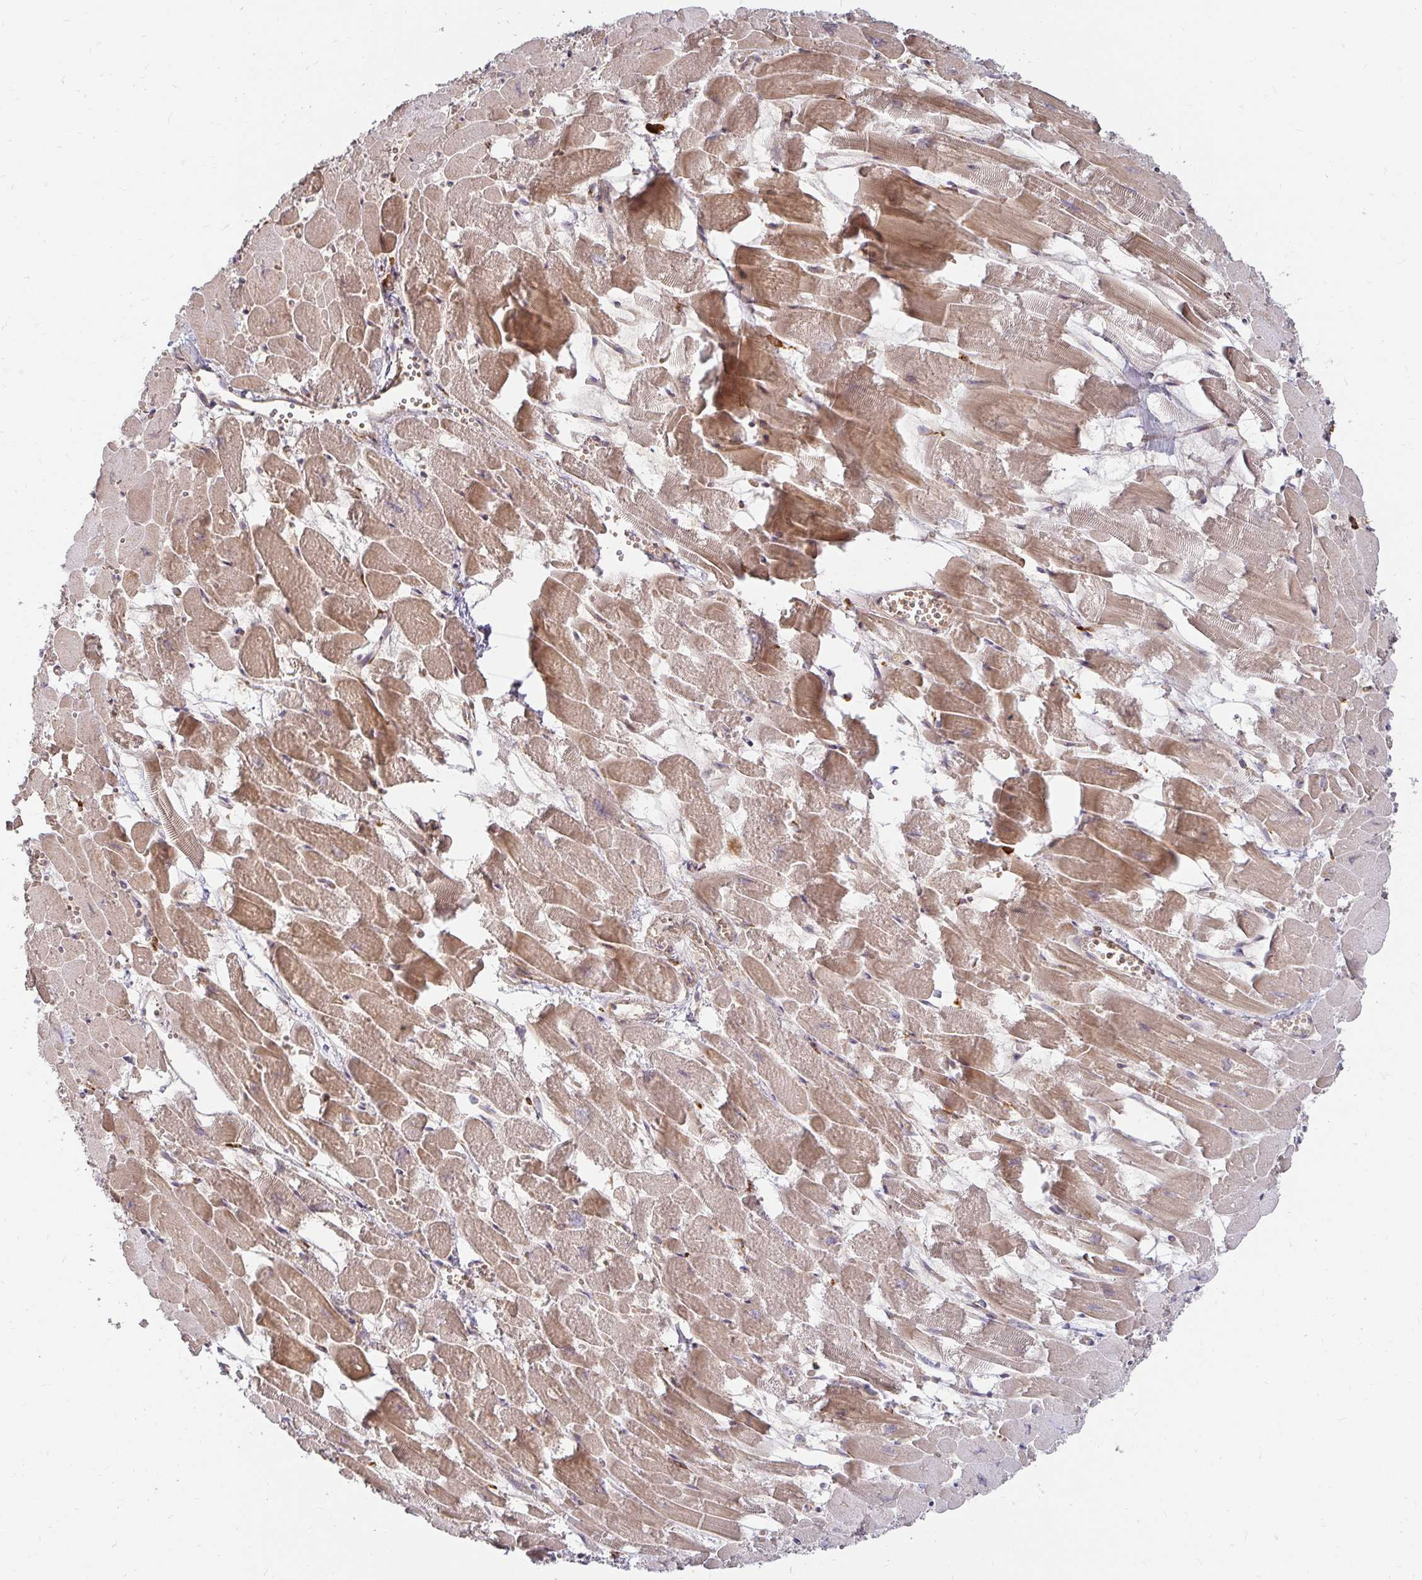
{"staining": {"intensity": "moderate", "quantity": ">75%", "location": "cytoplasmic/membranous"}, "tissue": "heart muscle", "cell_type": "Cardiomyocytes", "image_type": "normal", "snomed": [{"axis": "morphology", "description": "Normal tissue, NOS"}, {"axis": "topography", "description": "Heart"}], "caption": "Protein expression analysis of unremarkable human heart muscle reveals moderate cytoplasmic/membranous staining in approximately >75% of cardiomyocytes. (Stains: DAB (3,3'-diaminobenzidine) in brown, nuclei in blue, Microscopy: brightfield microscopy at high magnification).", "gene": "CAST", "patient": {"sex": "female", "age": 52}}